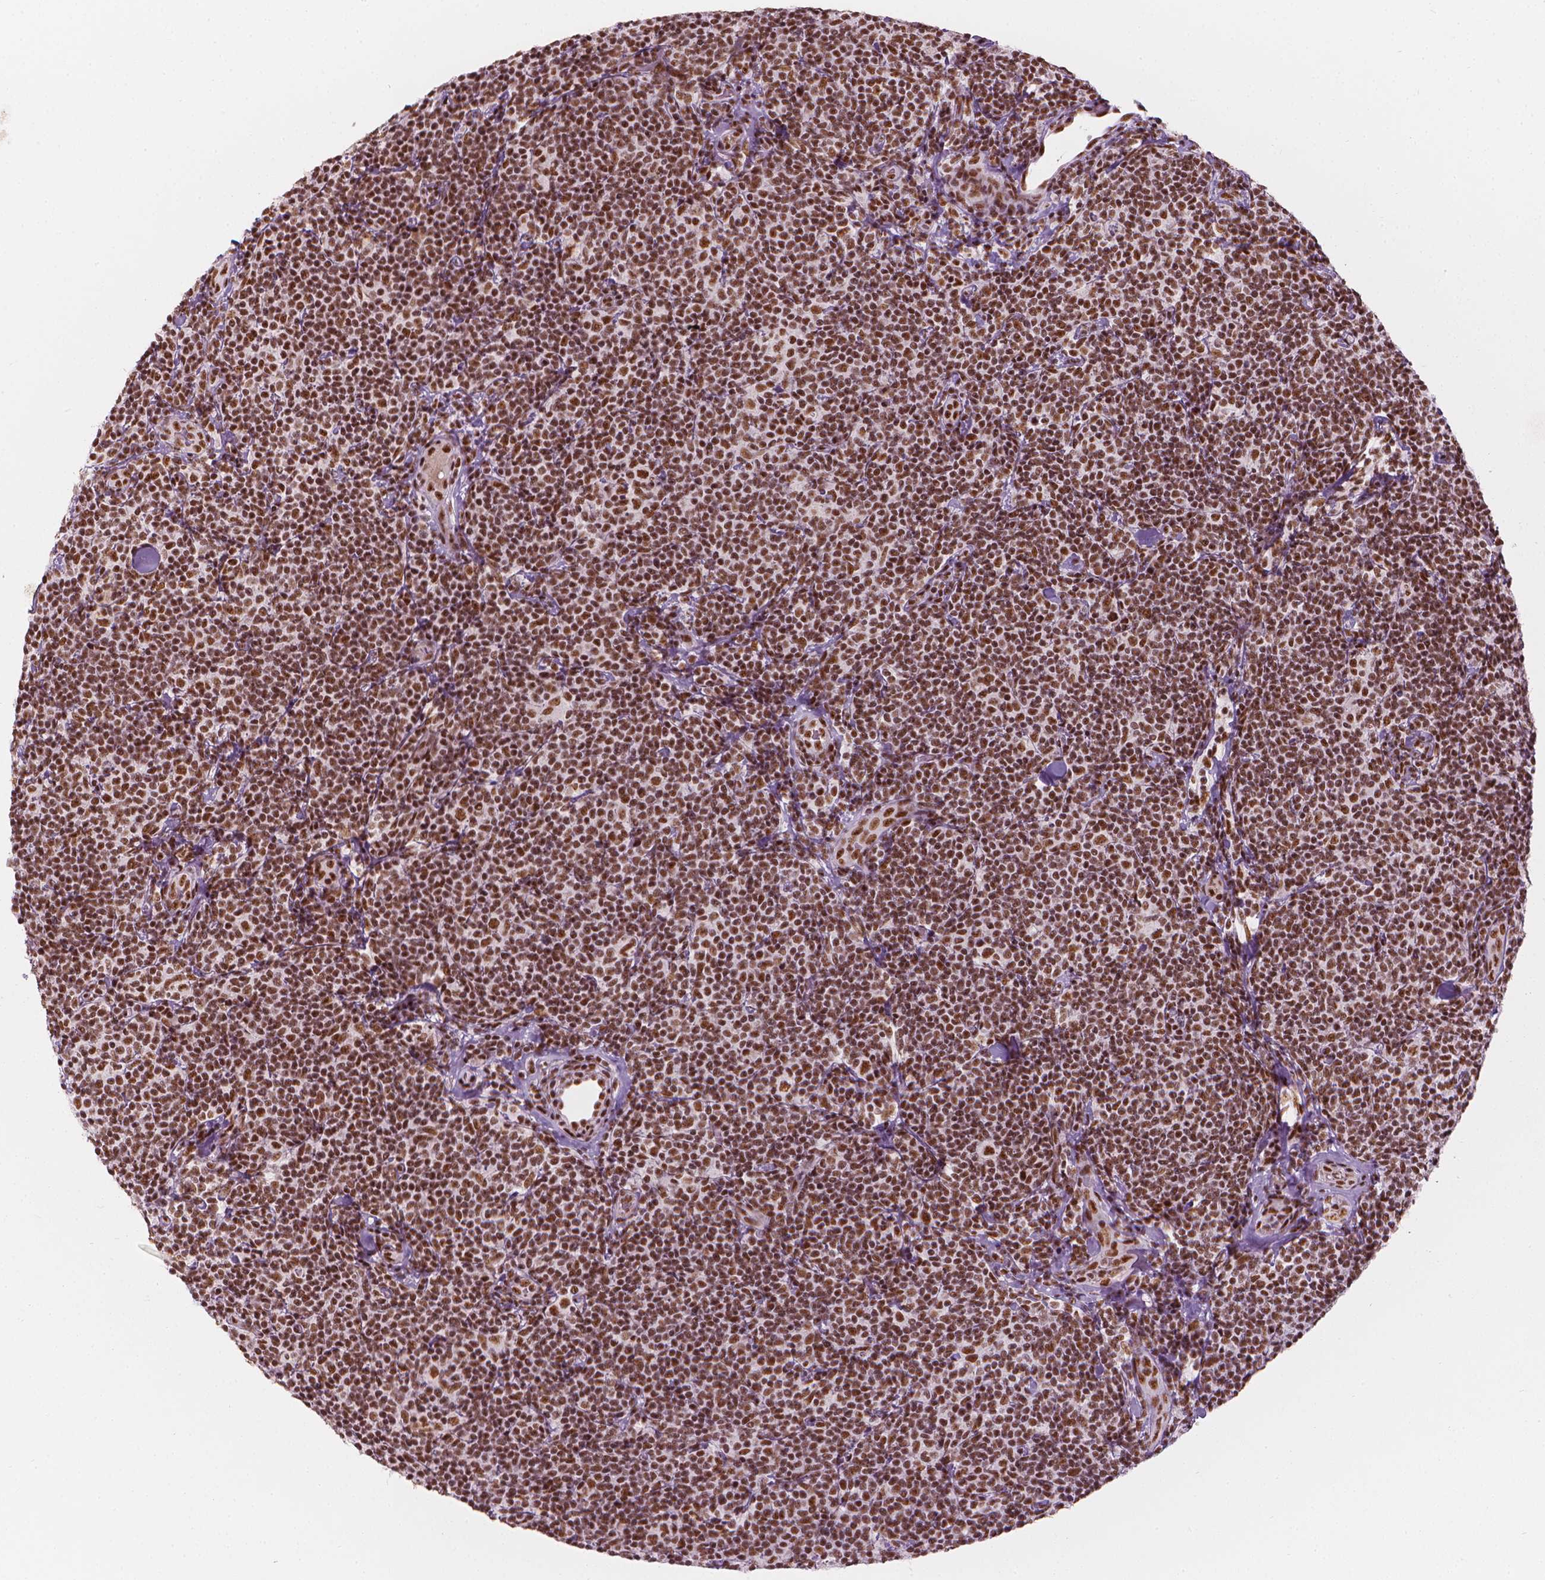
{"staining": {"intensity": "moderate", "quantity": ">75%", "location": "nuclear"}, "tissue": "lymphoma", "cell_type": "Tumor cells", "image_type": "cancer", "snomed": [{"axis": "morphology", "description": "Malignant lymphoma, non-Hodgkin's type, Low grade"}, {"axis": "topography", "description": "Lymph node"}], "caption": "Immunohistochemistry of human malignant lymphoma, non-Hodgkin's type (low-grade) exhibits medium levels of moderate nuclear expression in about >75% of tumor cells.", "gene": "ELF2", "patient": {"sex": "female", "age": 56}}